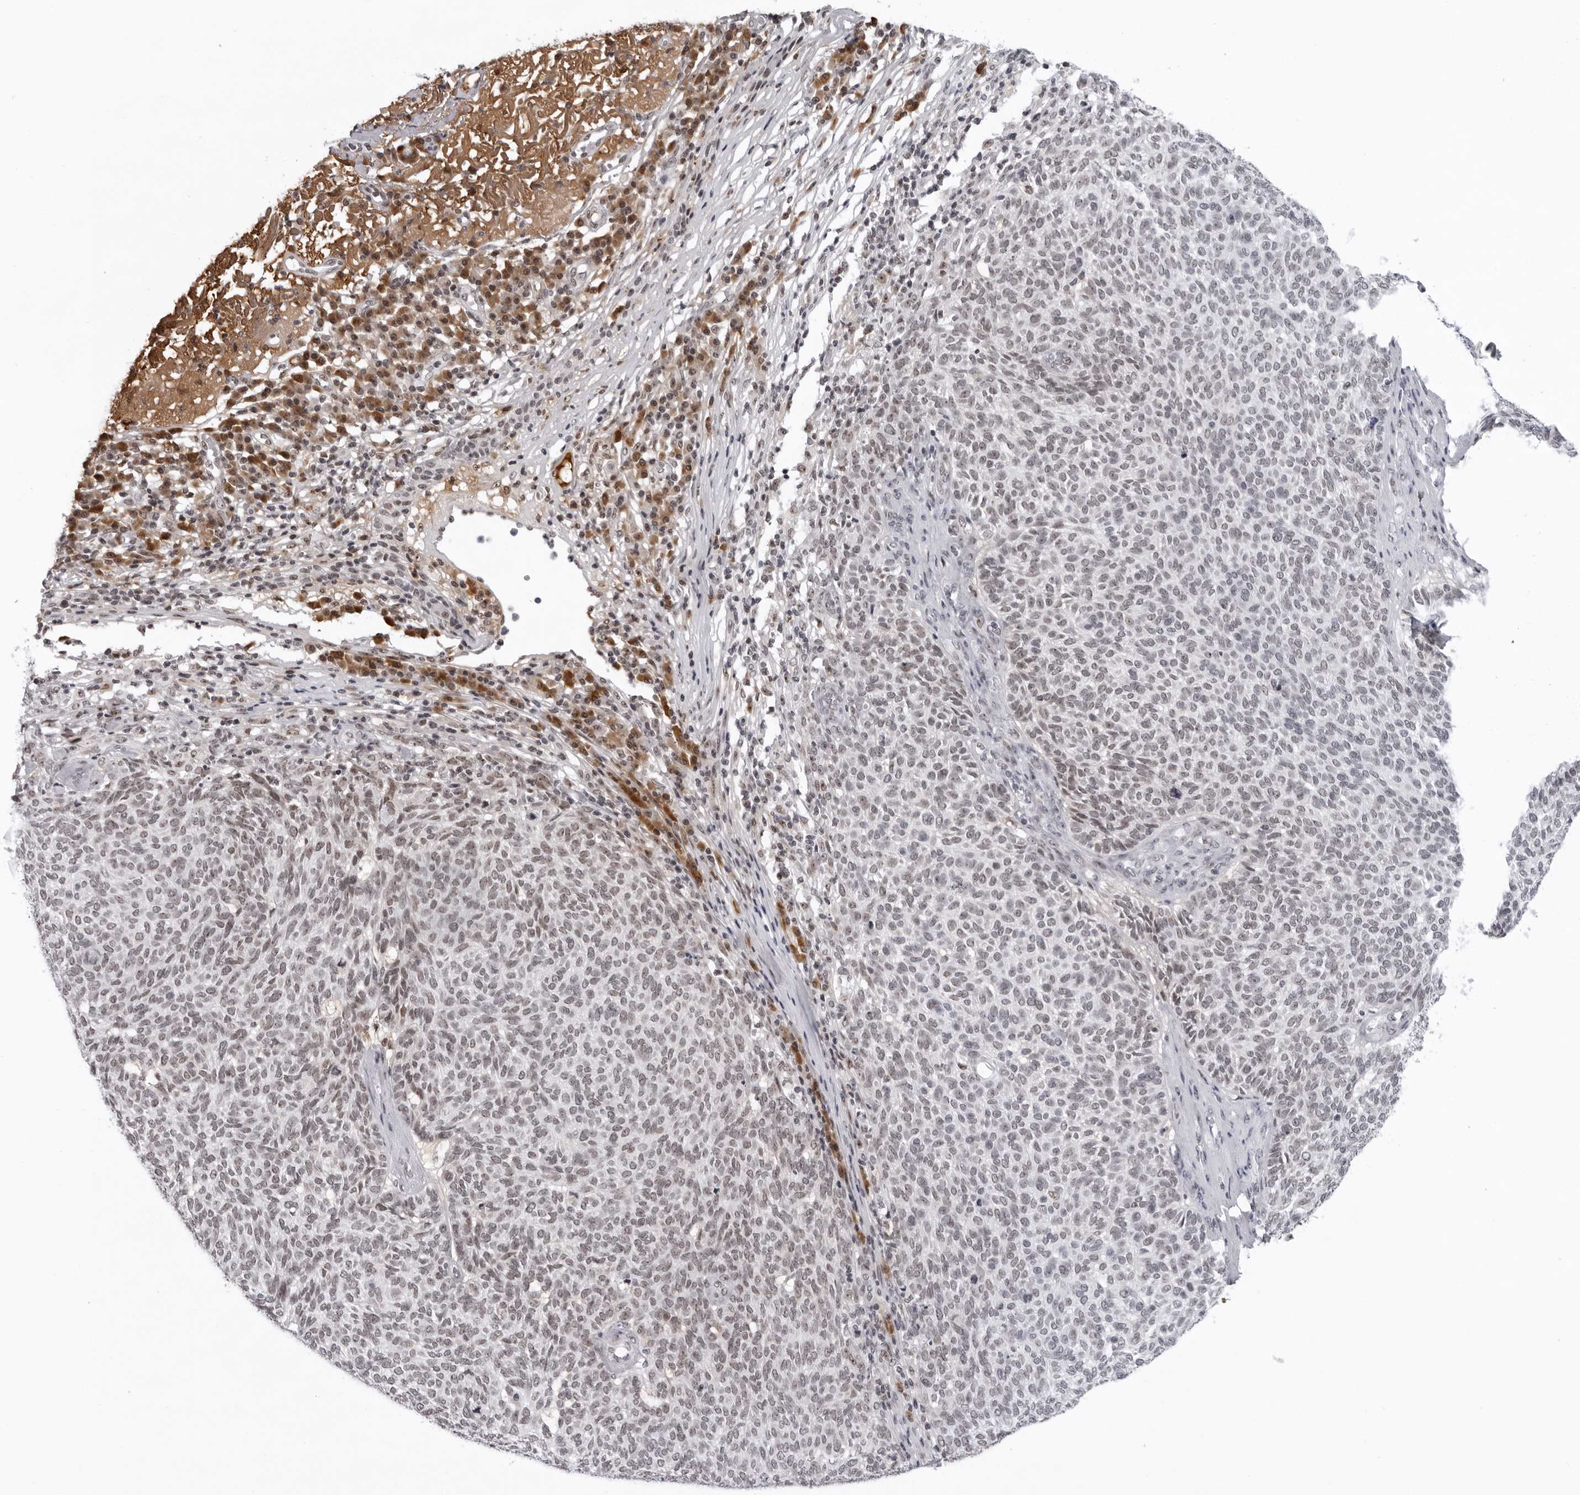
{"staining": {"intensity": "moderate", "quantity": "25%-75%", "location": "nuclear"}, "tissue": "skin cancer", "cell_type": "Tumor cells", "image_type": "cancer", "snomed": [{"axis": "morphology", "description": "Squamous cell carcinoma, NOS"}, {"axis": "topography", "description": "Skin"}], "caption": "Moderate nuclear expression for a protein is appreciated in approximately 25%-75% of tumor cells of skin squamous cell carcinoma using immunohistochemistry (IHC).", "gene": "EXOSC10", "patient": {"sex": "female", "age": 90}}